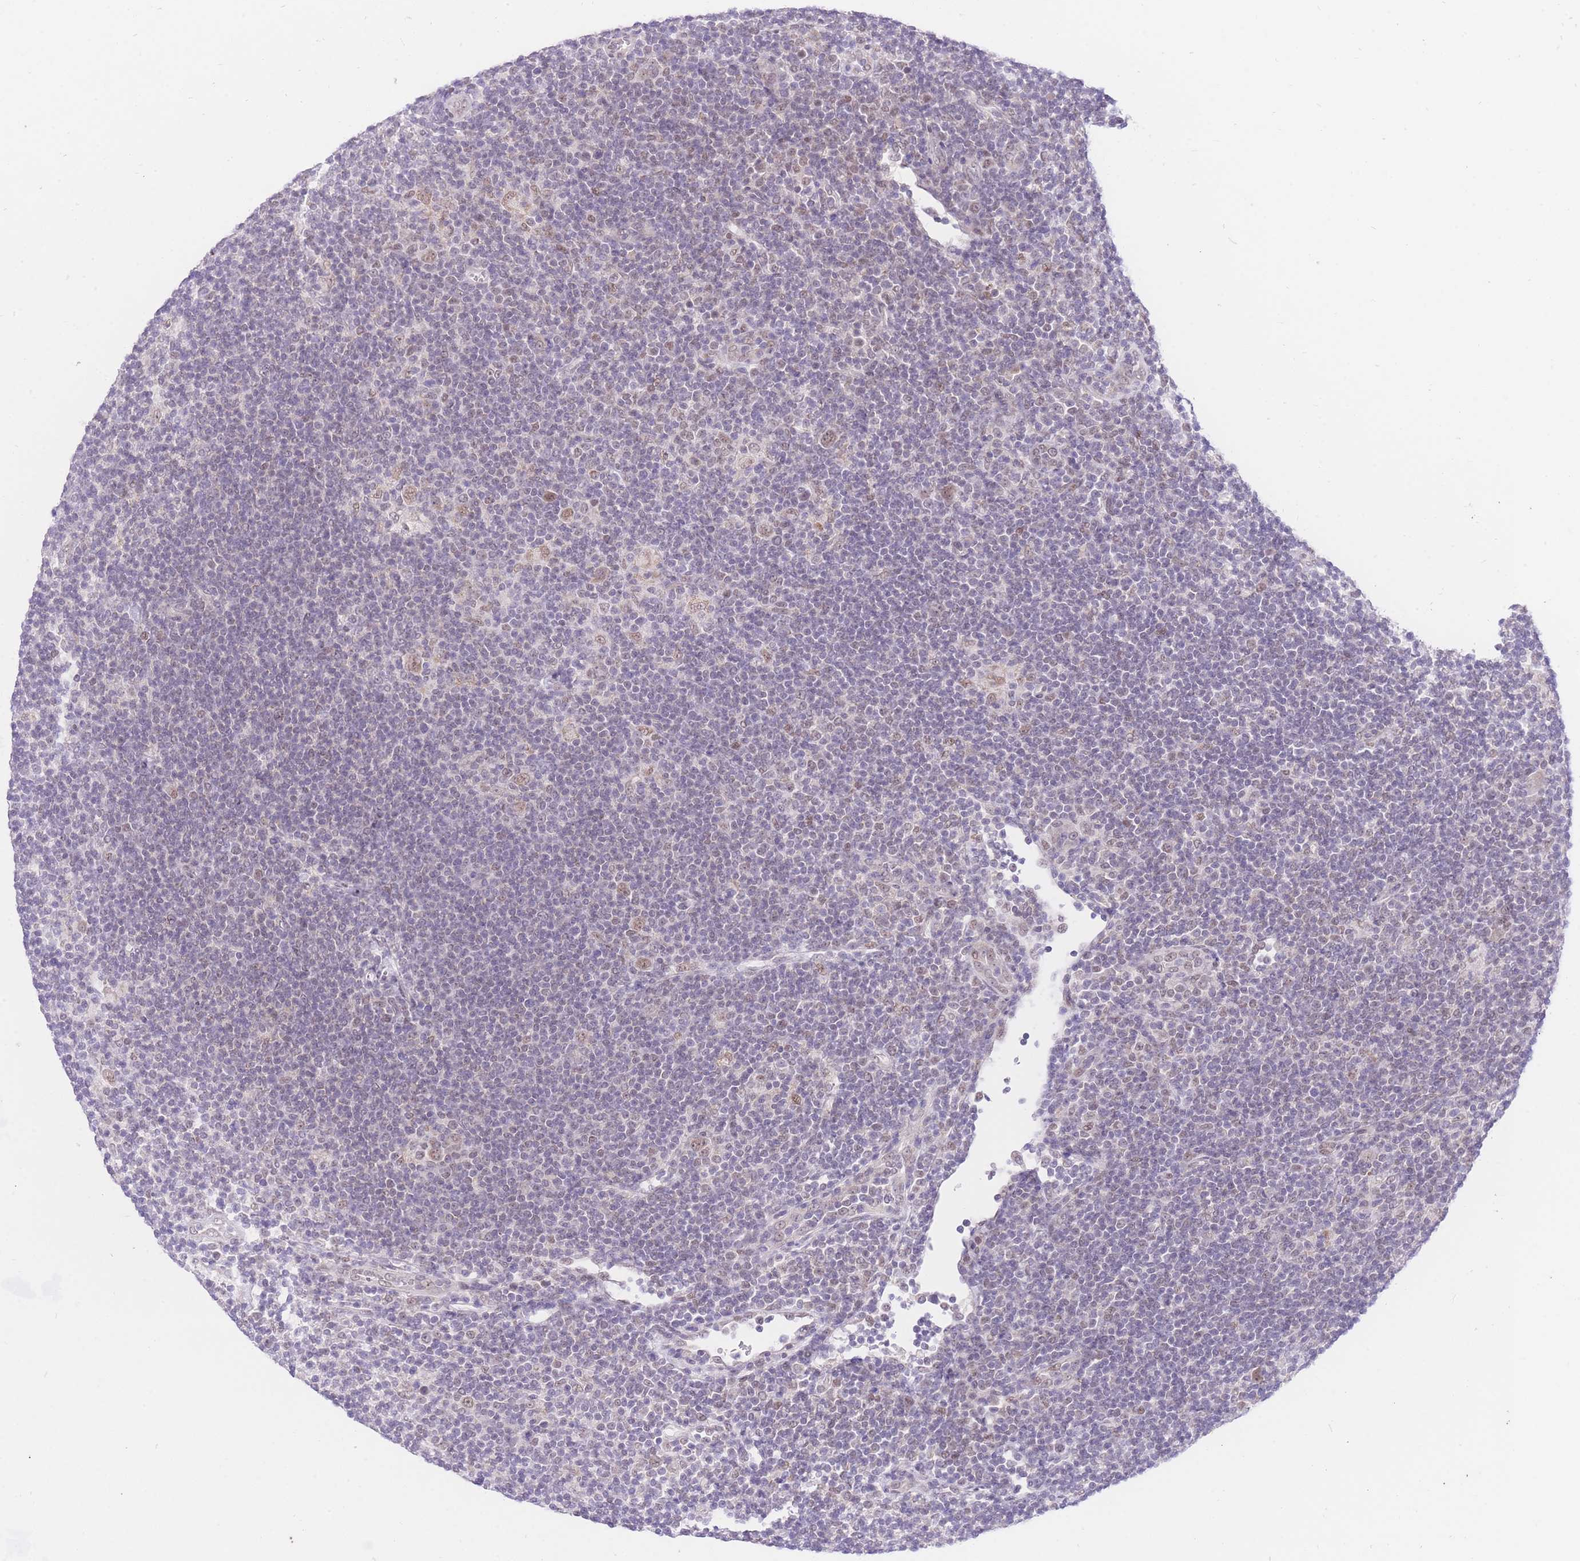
{"staining": {"intensity": "moderate", "quantity": ">75%", "location": "nuclear"}, "tissue": "lymphoma", "cell_type": "Tumor cells", "image_type": "cancer", "snomed": [{"axis": "morphology", "description": "Hodgkin's disease, NOS"}, {"axis": "topography", "description": "Lymph node"}], "caption": "The photomicrograph shows staining of lymphoma, revealing moderate nuclear protein staining (brown color) within tumor cells. (brown staining indicates protein expression, while blue staining denotes nuclei).", "gene": "UBXN7", "patient": {"sex": "female", "age": 57}}